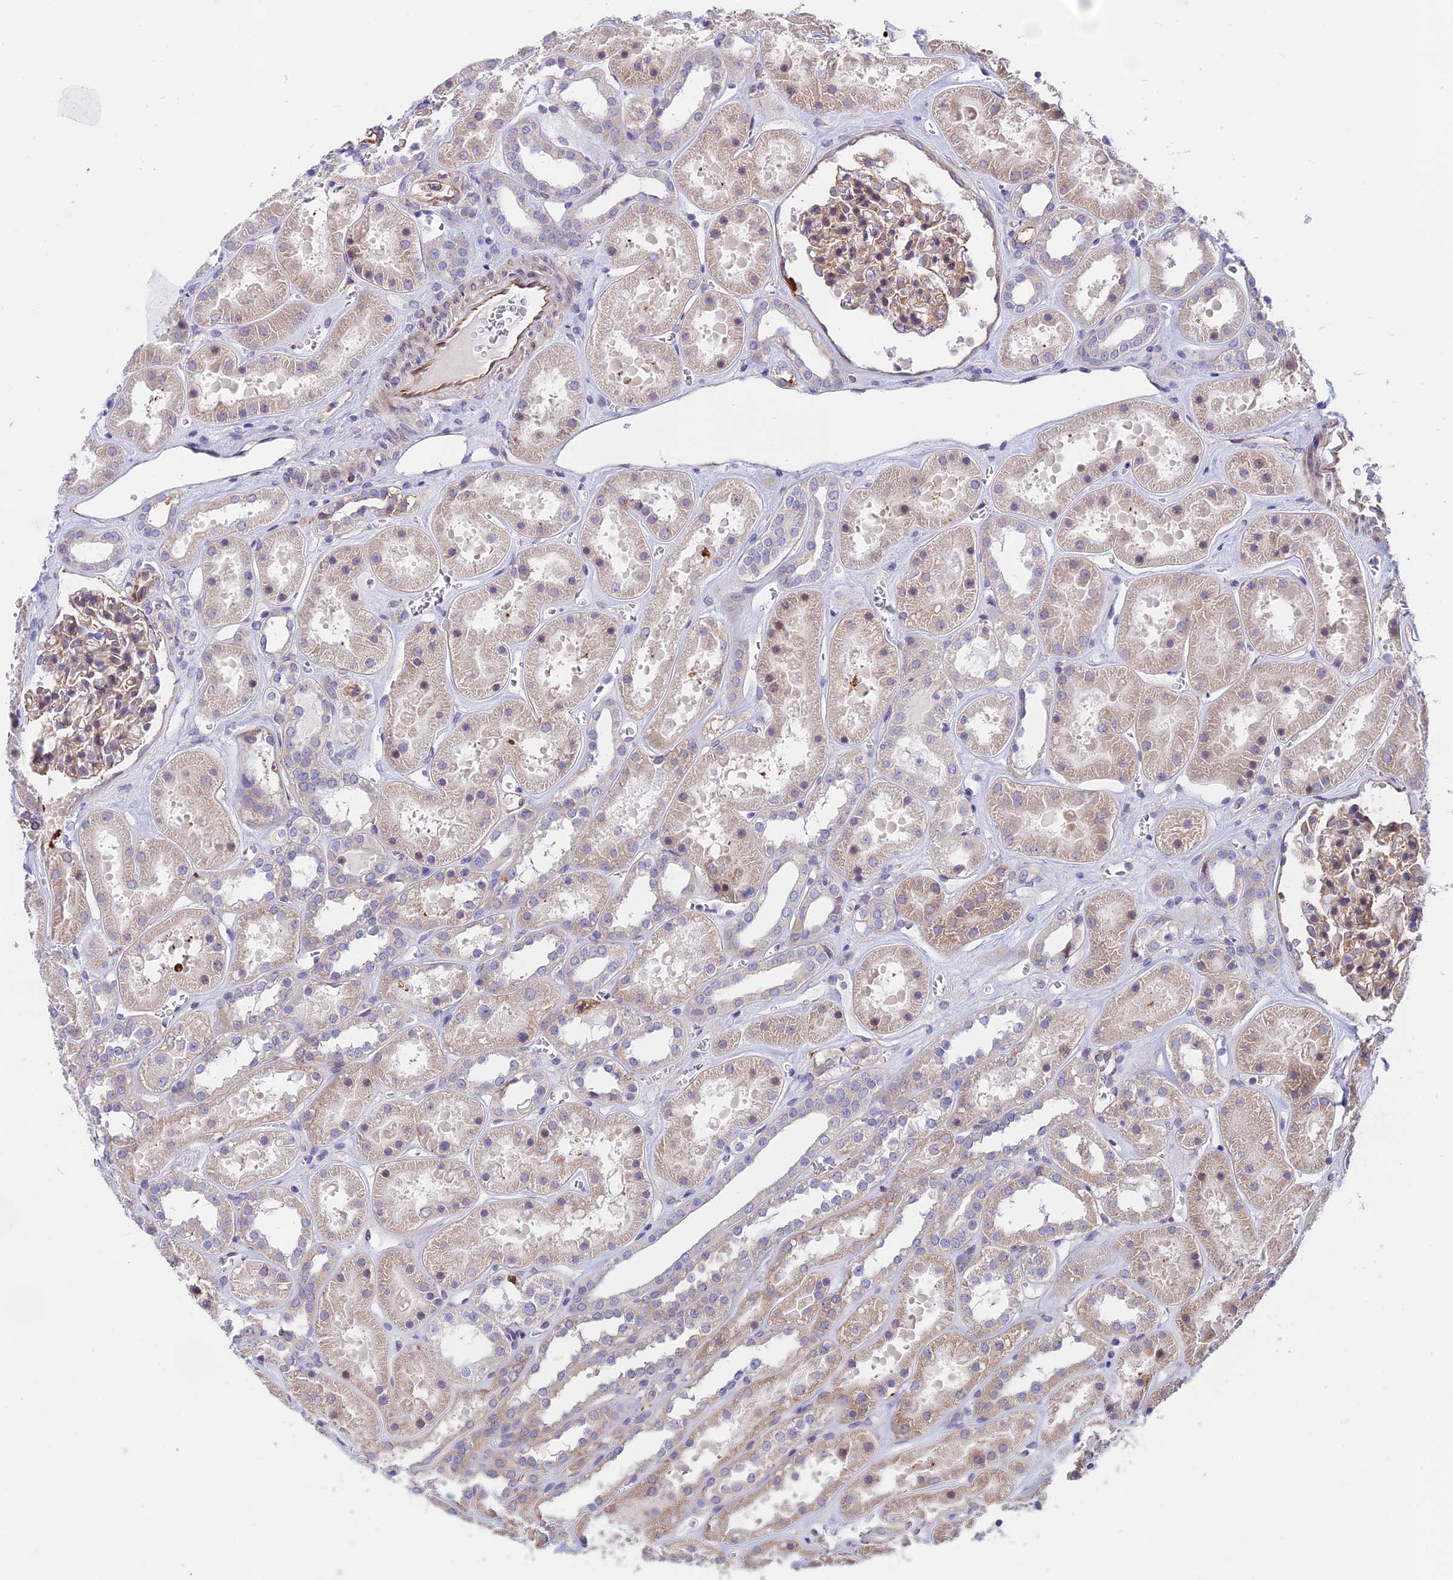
{"staining": {"intensity": "weak", "quantity": "25%-75%", "location": "cytoplasmic/membranous"}, "tissue": "kidney", "cell_type": "Cells in glomeruli", "image_type": "normal", "snomed": [{"axis": "morphology", "description": "Normal tissue, NOS"}, {"axis": "topography", "description": "Kidney"}], "caption": "This photomicrograph reveals benign kidney stained with IHC to label a protein in brown. The cytoplasmic/membranous of cells in glomeruli show weak positivity for the protein. Nuclei are counter-stained blue.", "gene": "EXOC3L4", "patient": {"sex": "female", "age": 41}}